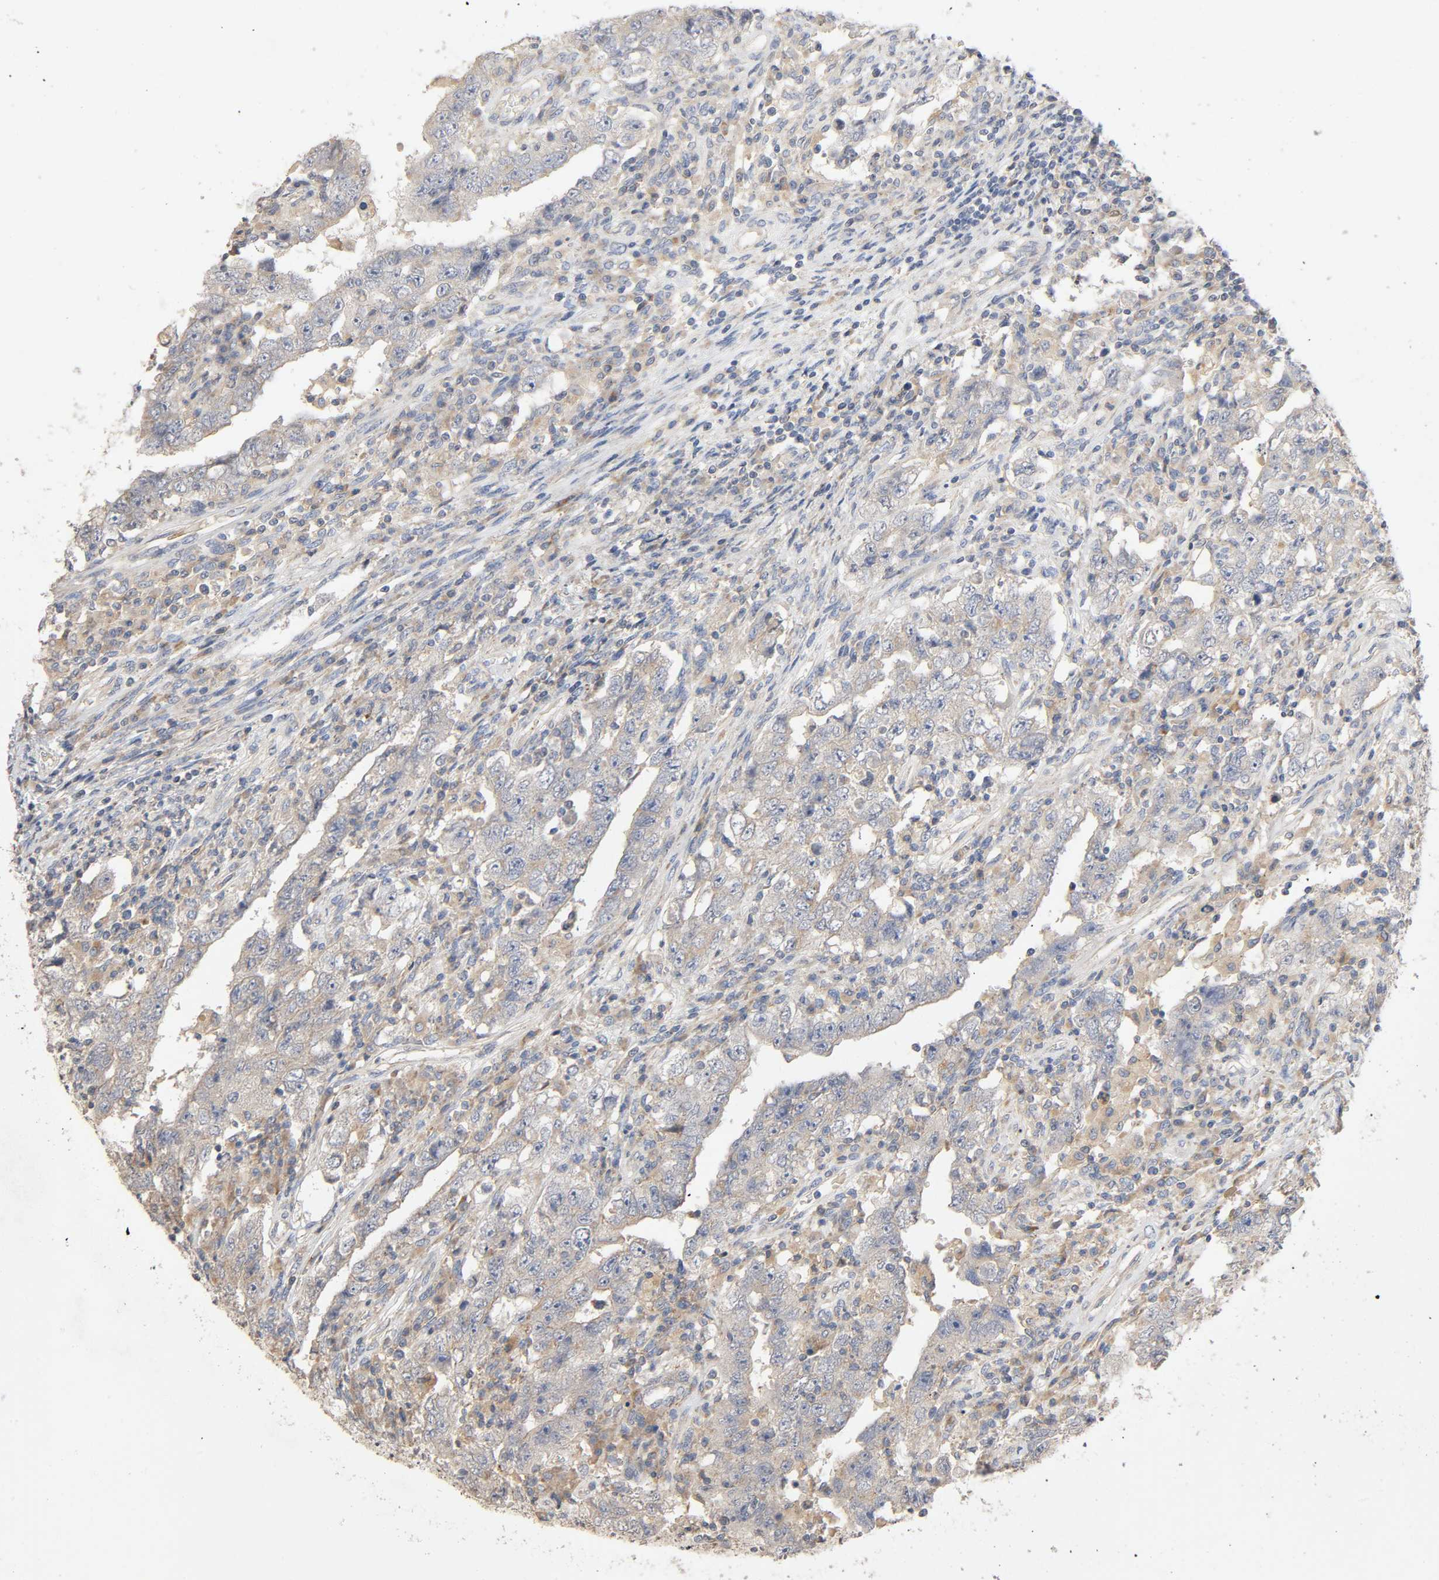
{"staining": {"intensity": "negative", "quantity": "none", "location": "none"}, "tissue": "testis cancer", "cell_type": "Tumor cells", "image_type": "cancer", "snomed": [{"axis": "morphology", "description": "Carcinoma, Embryonal, NOS"}, {"axis": "topography", "description": "Testis"}], "caption": "Micrograph shows no significant protein expression in tumor cells of embryonal carcinoma (testis).", "gene": "SGSM1", "patient": {"sex": "male", "age": 26}}